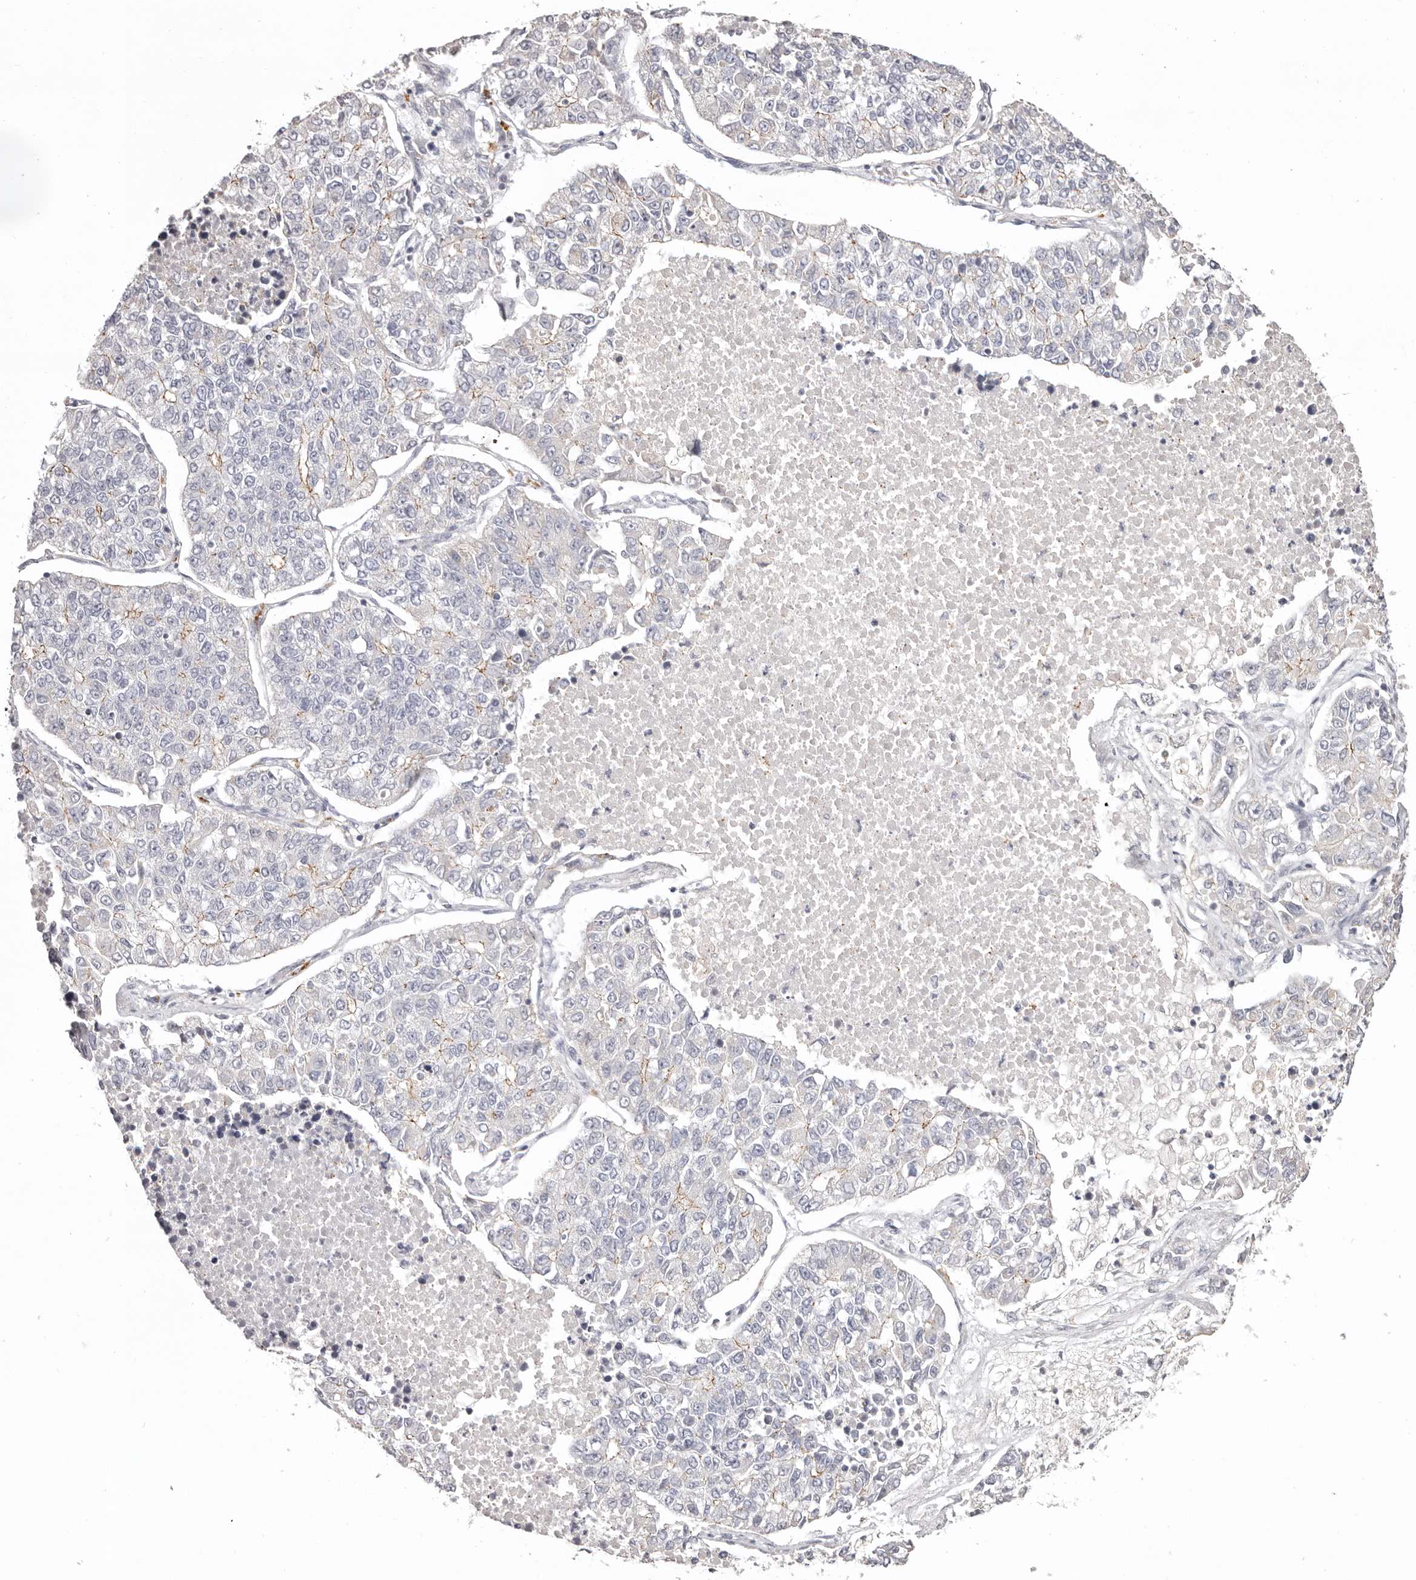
{"staining": {"intensity": "weak", "quantity": "<25%", "location": "cytoplasmic/membranous"}, "tissue": "lung cancer", "cell_type": "Tumor cells", "image_type": "cancer", "snomed": [{"axis": "morphology", "description": "Adenocarcinoma, NOS"}, {"axis": "topography", "description": "Lung"}], "caption": "DAB immunohistochemical staining of human lung cancer (adenocarcinoma) demonstrates no significant expression in tumor cells. (DAB (3,3'-diaminobenzidine) immunohistochemistry (IHC) visualized using brightfield microscopy, high magnification).", "gene": "PCDHB6", "patient": {"sex": "male", "age": 49}}